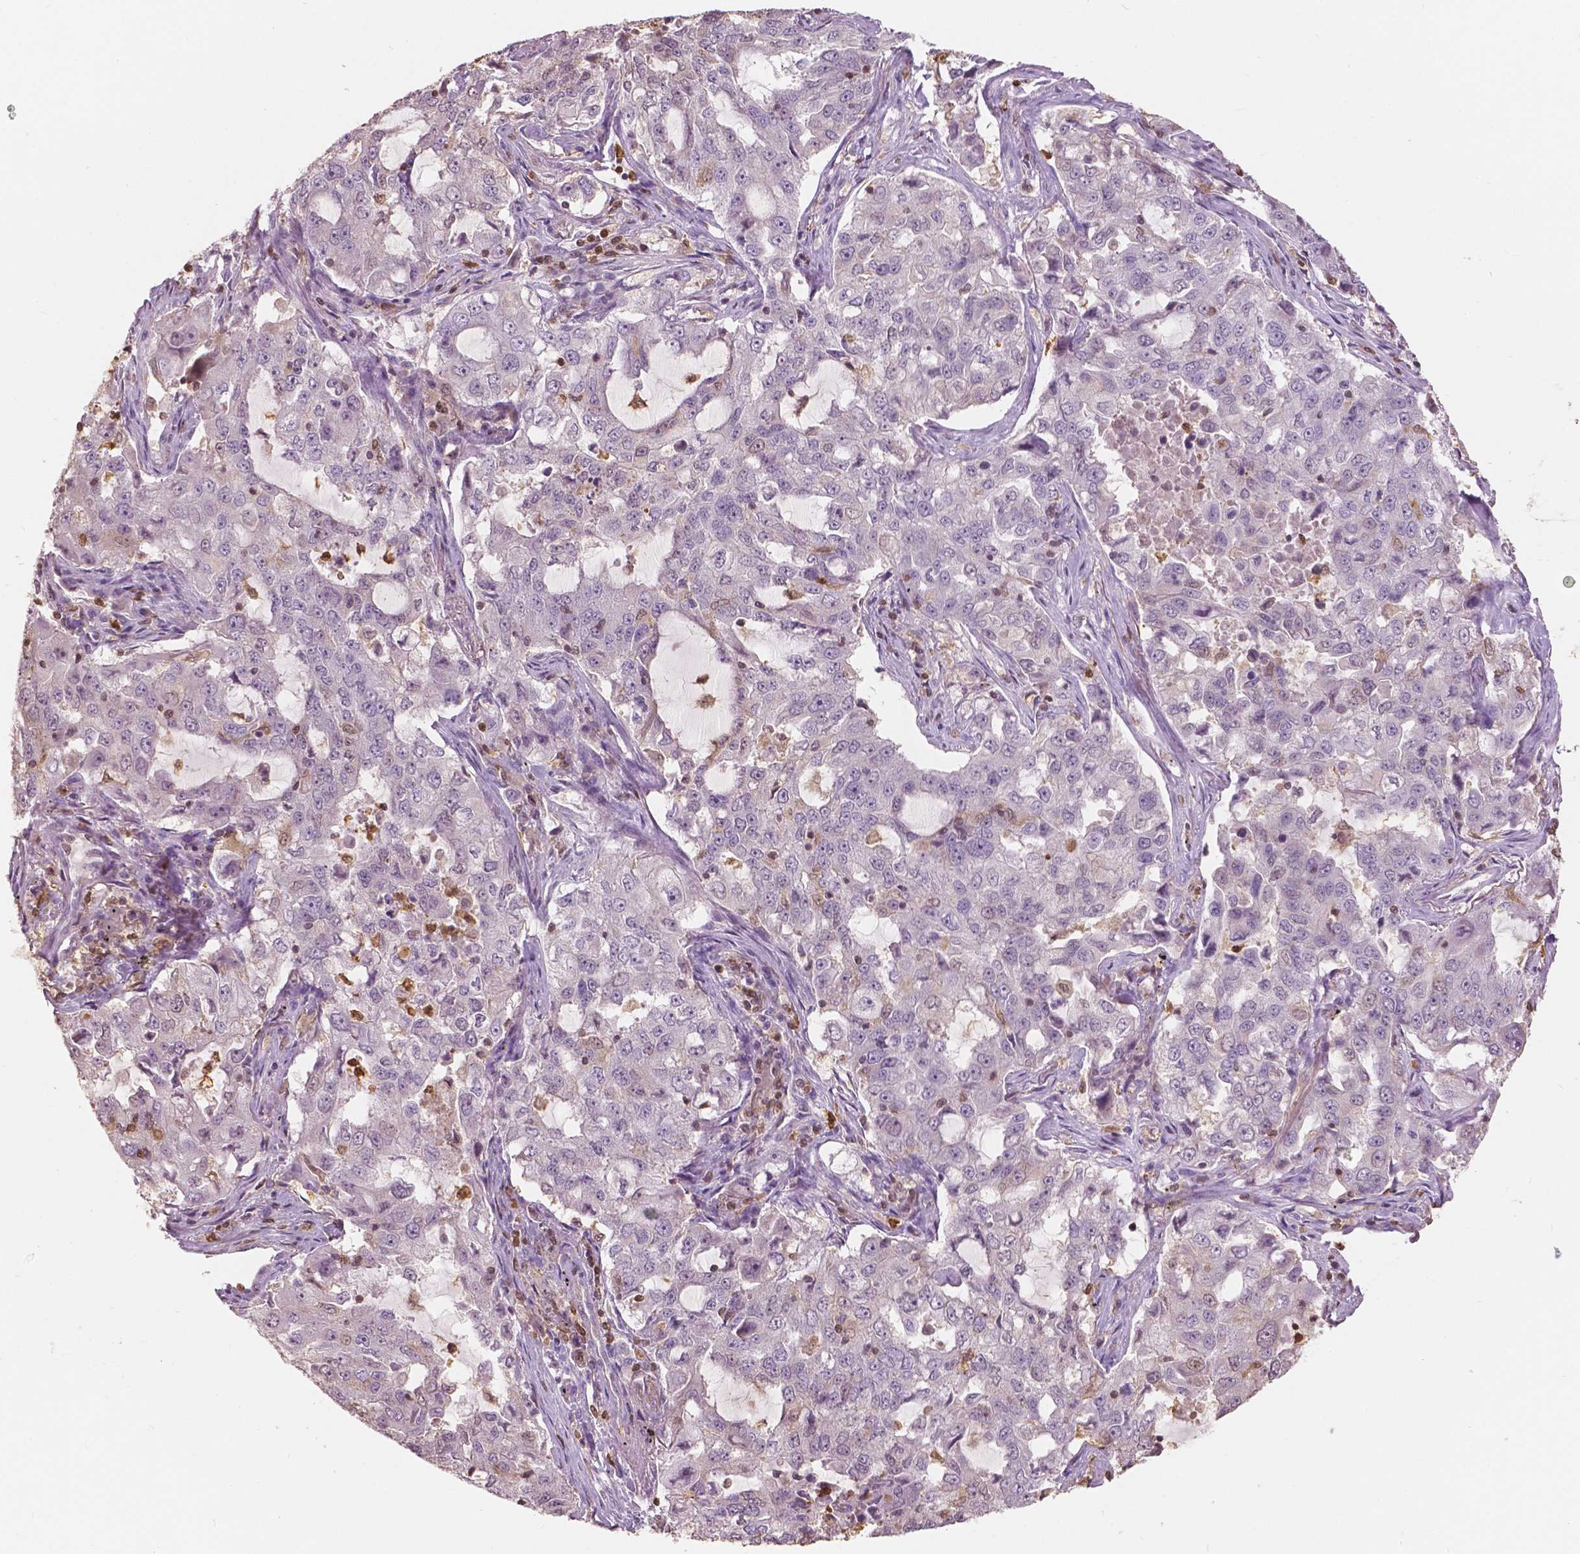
{"staining": {"intensity": "negative", "quantity": "none", "location": "none"}, "tissue": "lung cancer", "cell_type": "Tumor cells", "image_type": "cancer", "snomed": [{"axis": "morphology", "description": "Adenocarcinoma, NOS"}, {"axis": "topography", "description": "Lung"}], "caption": "A histopathology image of lung adenocarcinoma stained for a protein shows no brown staining in tumor cells.", "gene": "S100A4", "patient": {"sex": "female", "age": 61}}